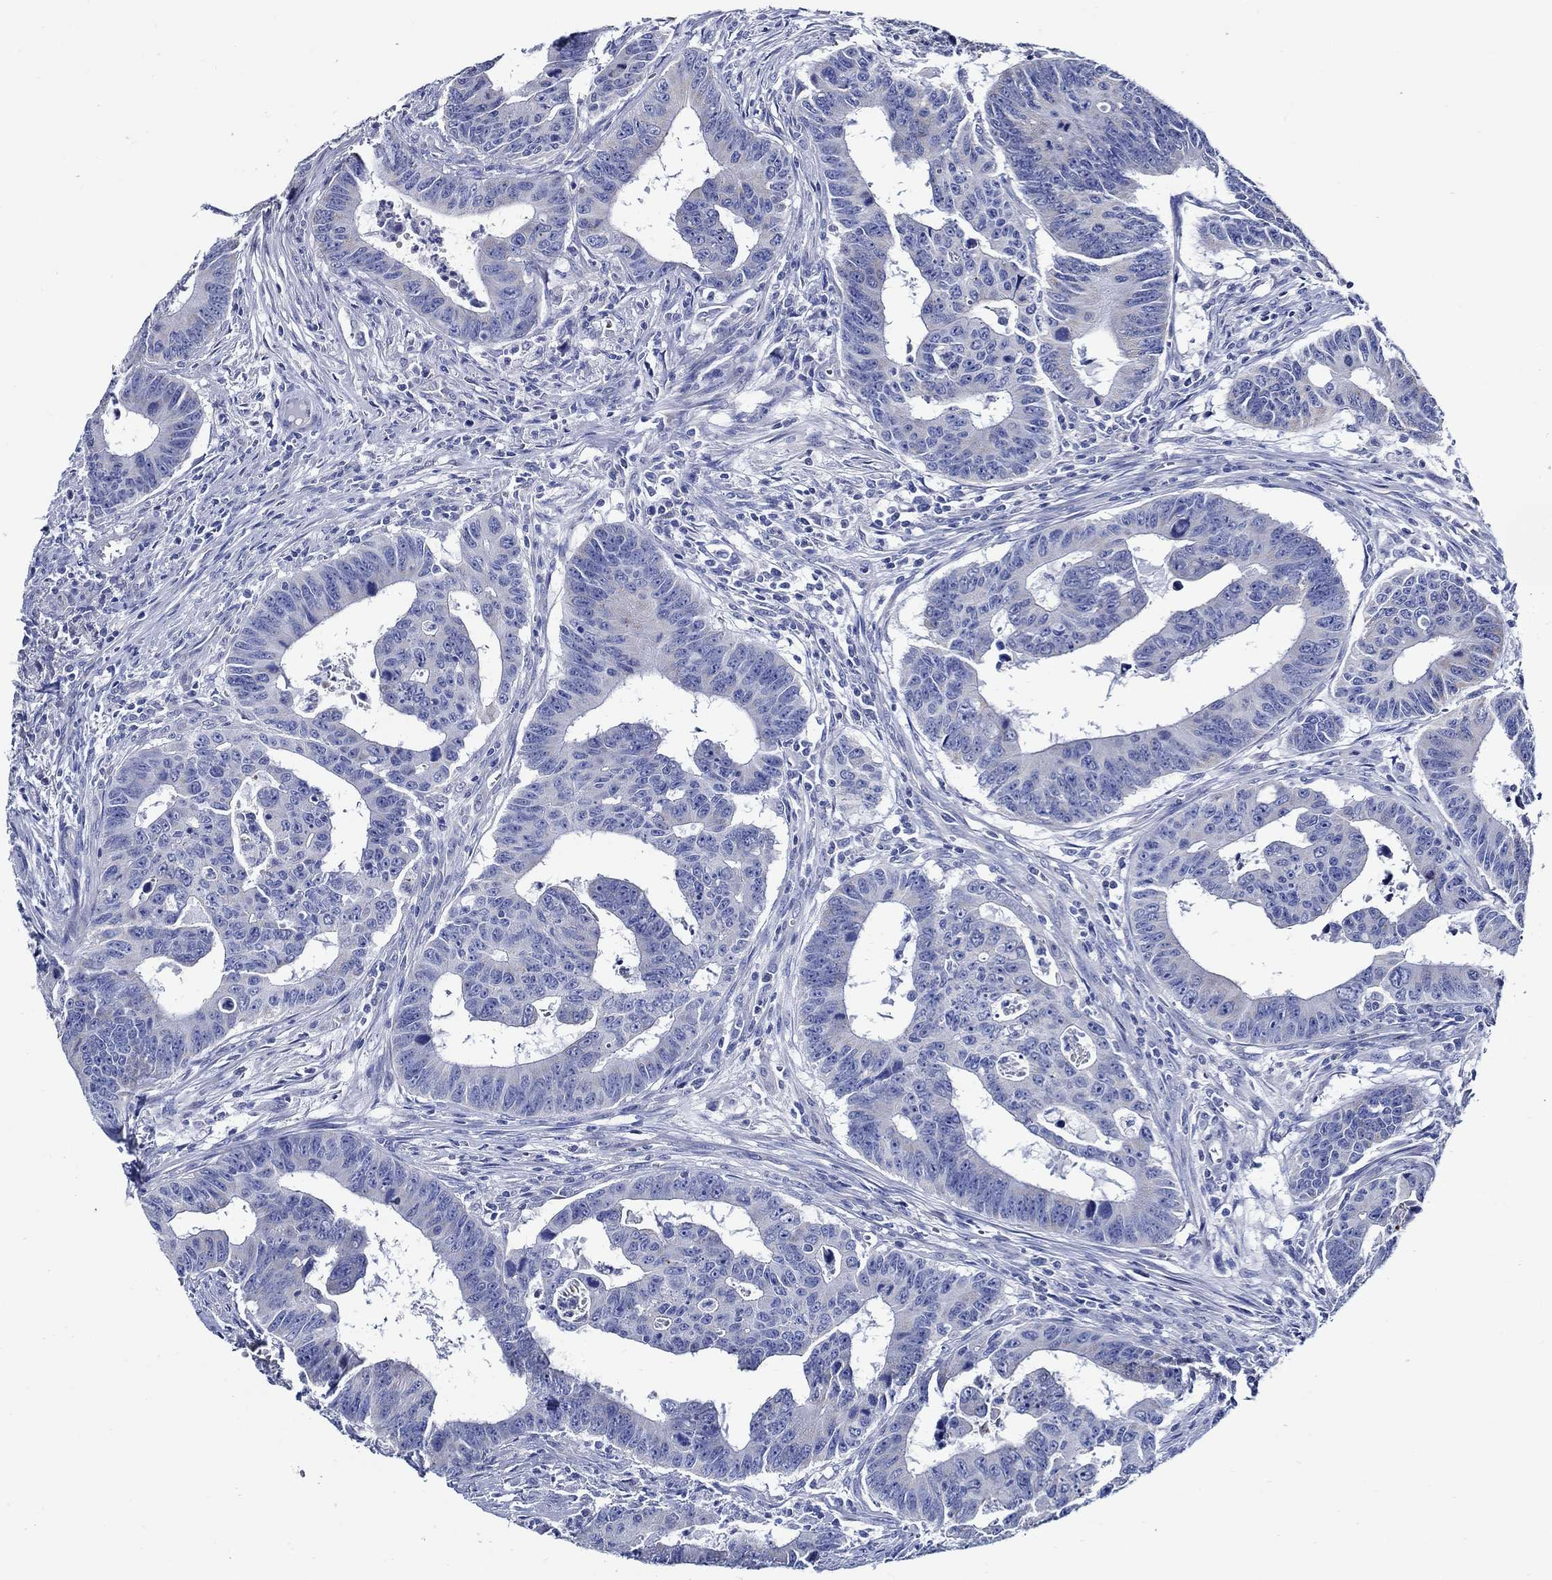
{"staining": {"intensity": "negative", "quantity": "none", "location": "none"}, "tissue": "colorectal cancer", "cell_type": "Tumor cells", "image_type": "cancer", "snomed": [{"axis": "morphology", "description": "Adenocarcinoma, NOS"}, {"axis": "topography", "description": "Appendix"}, {"axis": "topography", "description": "Colon"}, {"axis": "topography", "description": "Cecum"}, {"axis": "topography", "description": "Colon asc"}], "caption": "The photomicrograph demonstrates no significant staining in tumor cells of colorectal cancer.", "gene": "SKOR1", "patient": {"sex": "female", "age": 85}}